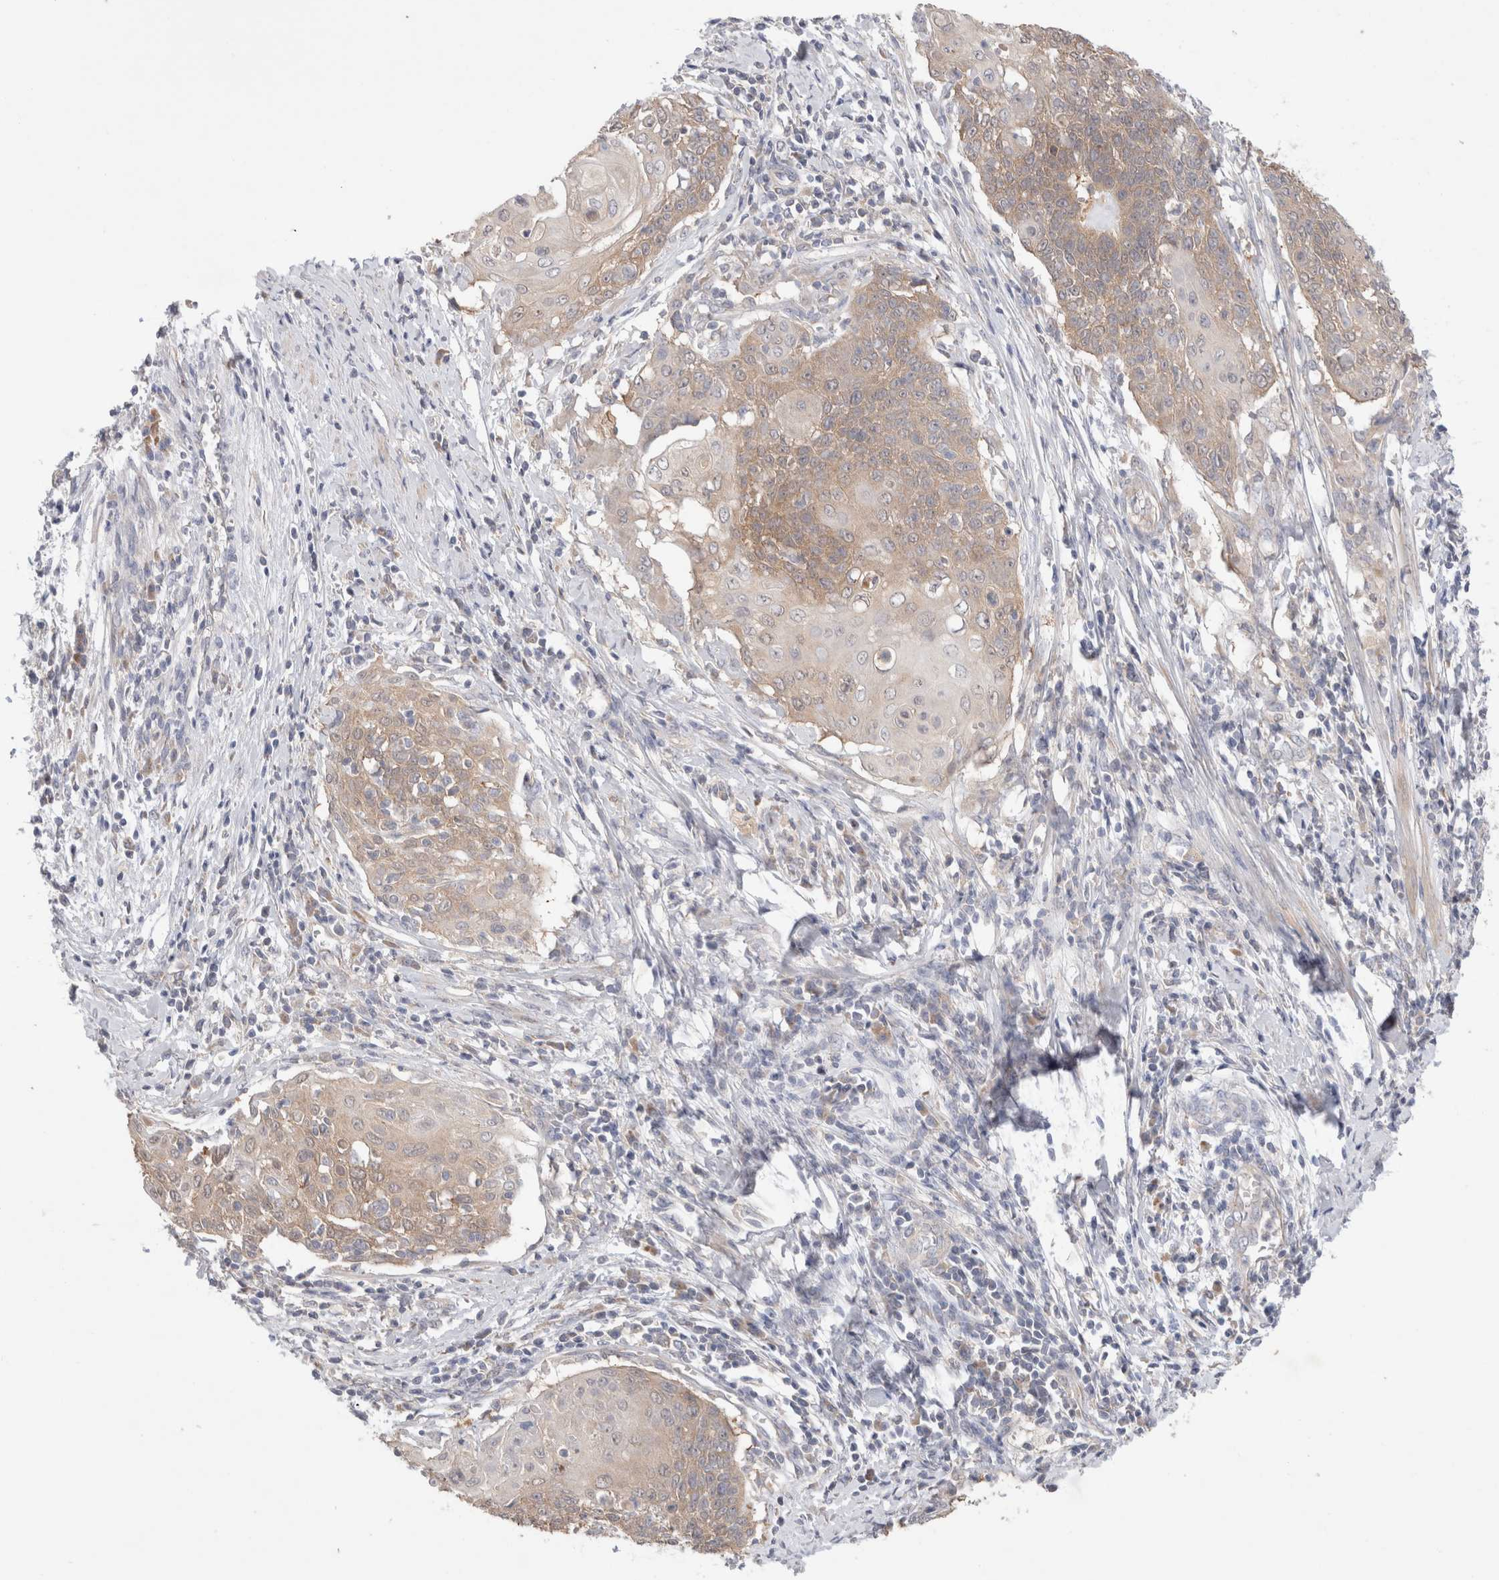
{"staining": {"intensity": "weak", "quantity": ">75%", "location": "cytoplasmic/membranous"}, "tissue": "cervical cancer", "cell_type": "Tumor cells", "image_type": "cancer", "snomed": [{"axis": "morphology", "description": "Squamous cell carcinoma, NOS"}, {"axis": "topography", "description": "Cervix"}], "caption": "Cervical squamous cell carcinoma tissue exhibits weak cytoplasmic/membranous staining in about >75% of tumor cells, visualized by immunohistochemistry.", "gene": "IFT74", "patient": {"sex": "female", "age": 39}}